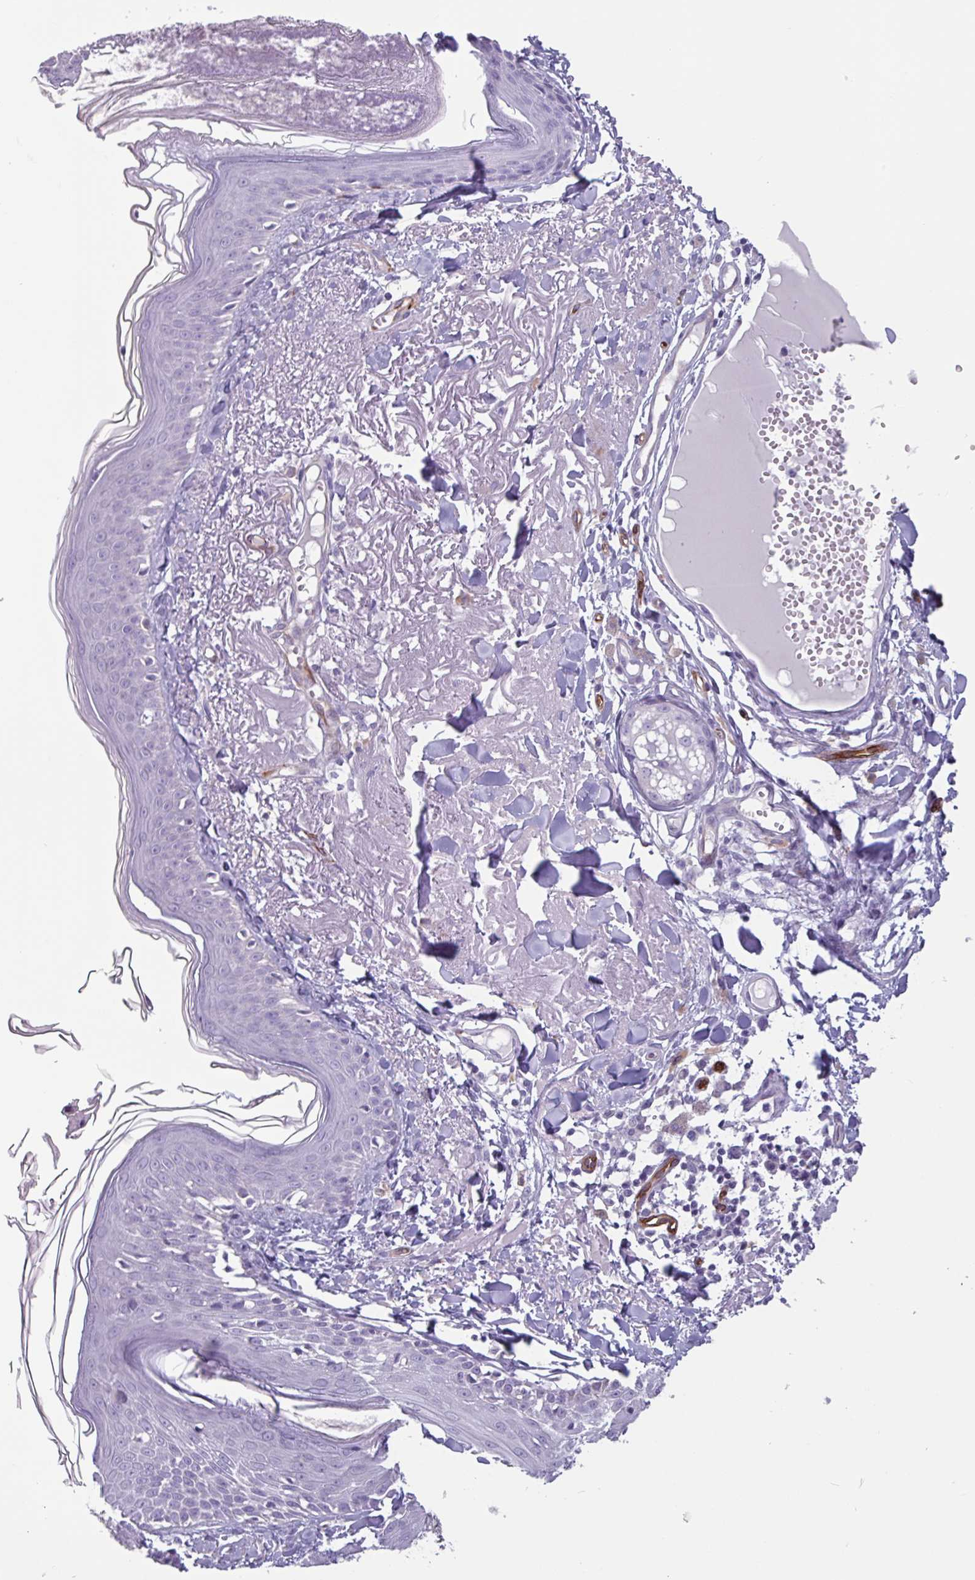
{"staining": {"intensity": "negative", "quantity": "none", "location": "none"}, "tissue": "skin", "cell_type": "Fibroblasts", "image_type": "normal", "snomed": [{"axis": "morphology", "description": "Normal tissue, NOS"}, {"axis": "morphology", "description": "Malignant melanoma, NOS"}, {"axis": "topography", "description": "Skin"}], "caption": "The image exhibits no significant positivity in fibroblasts of skin. (DAB IHC with hematoxylin counter stain).", "gene": "BTD", "patient": {"sex": "male", "age": 80}}